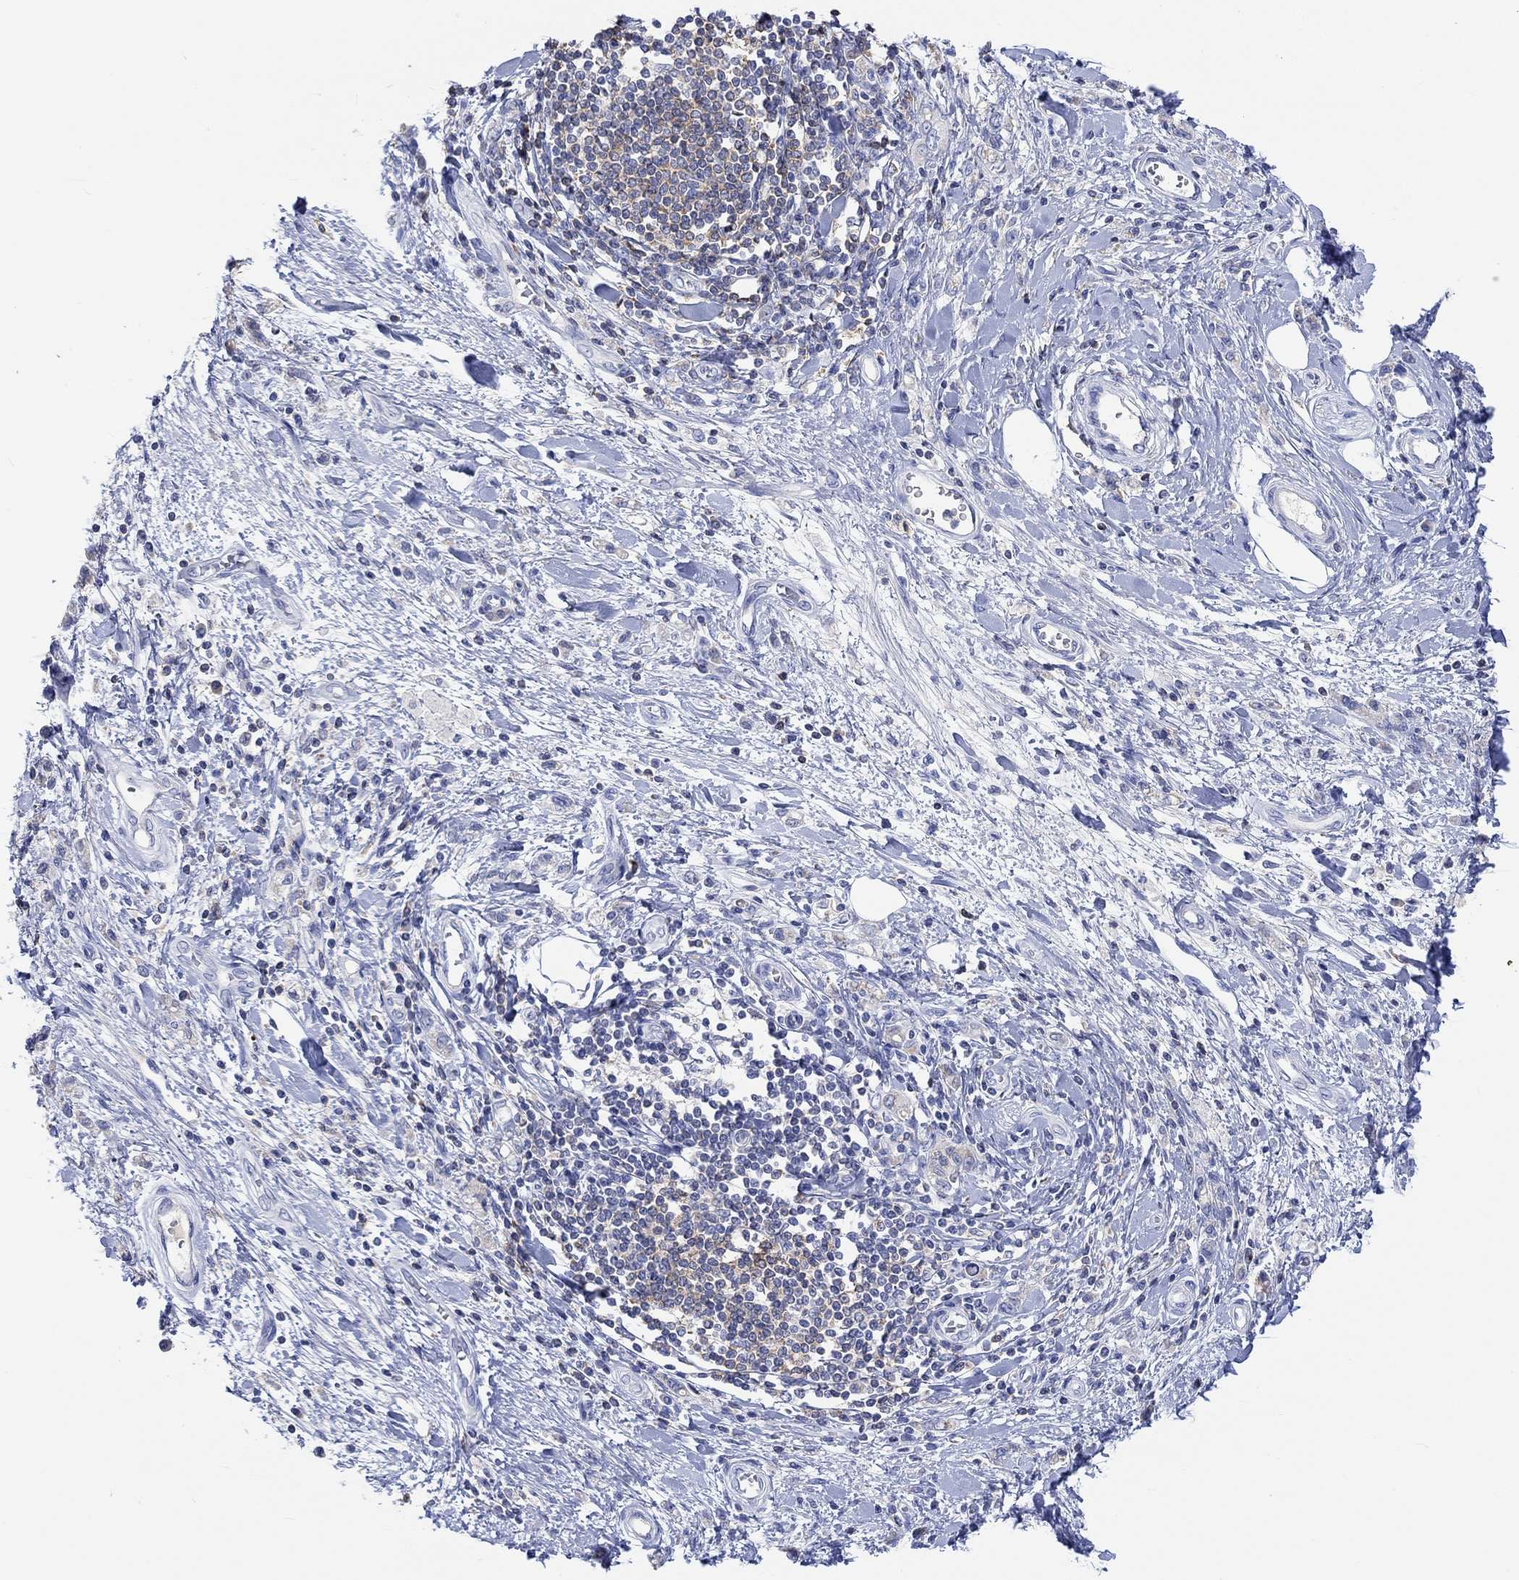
{"staining": {"intensity": "negative", "quantity": "none", "location": "none"}, "tissue": "stomach cancer", "cell_type": "Tumor cells", "image_type": "cancer", "snomed": [{"axis": "morphology", "description": "Adenocarcinoma, NOS"}, {"axis": "topography", "description": "Stomach"}], "caption": "Tumor cells show no significant protein positivity in stomach cancer (adenocarcinoma).", "gene": "GCM1", "patient": {"sex": "male", "age": 77}}